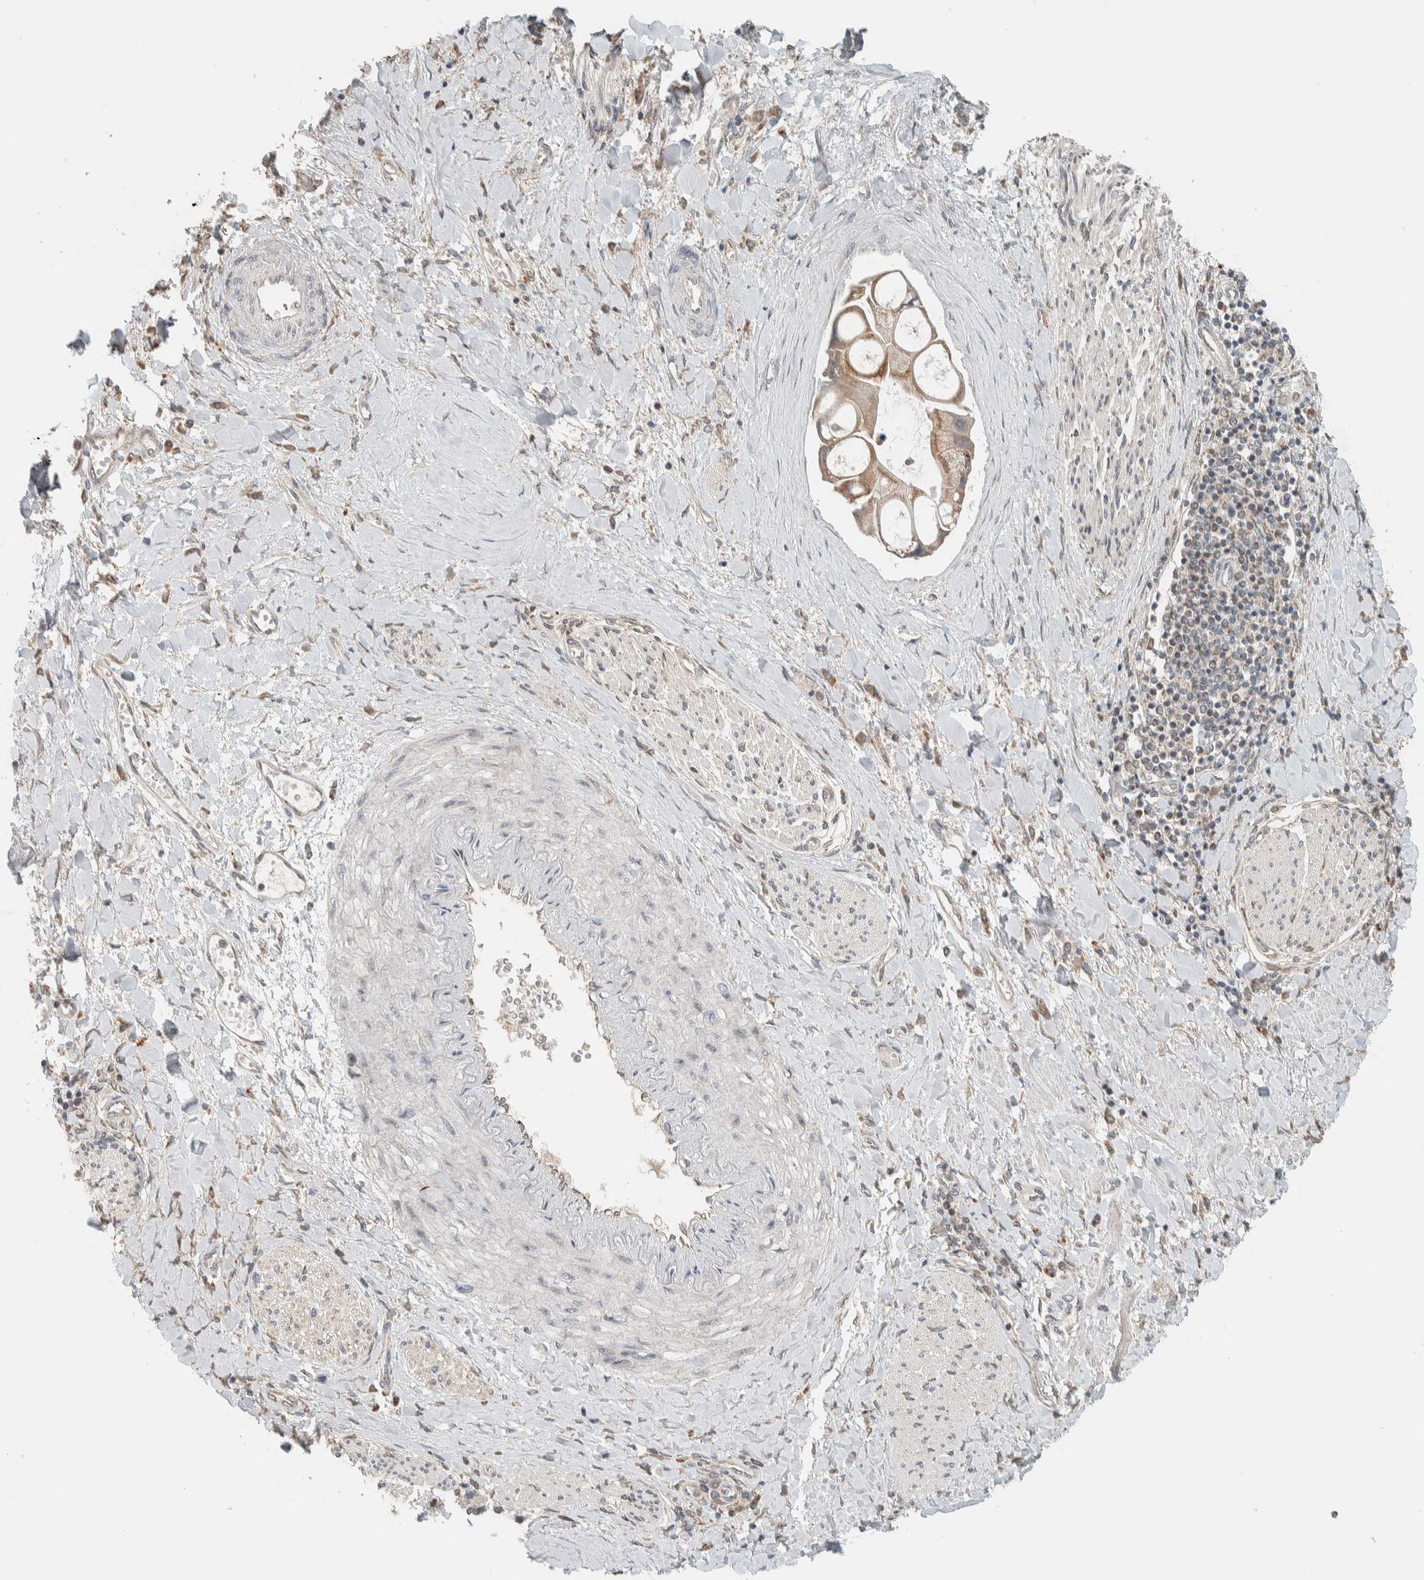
{"staining": {"intensity": "weak", "quantity": ">75%", "location": "cytoplasmic/membranous"}, "tissue": "liver cancer", "cell_type": "Tumor cells", "image_type": "cancer", "snomed": [{"axis": "morphology", "description": "Cholangiocarcinoma"}, {"axis": "topography", "description": "Liver"}], "caption": "A brown stain labels weak cytoplasmic/membranous expression of a protein in human liver cholangiocarcinoma tumor cells. The staining was performed using DAB to visualize the protein expression in brown, while the nuclei were stained in blue with hematoxylin (Magnification: 20x).", "gene": "NBR1", "patient": {"sex": "male", "age": 50}}